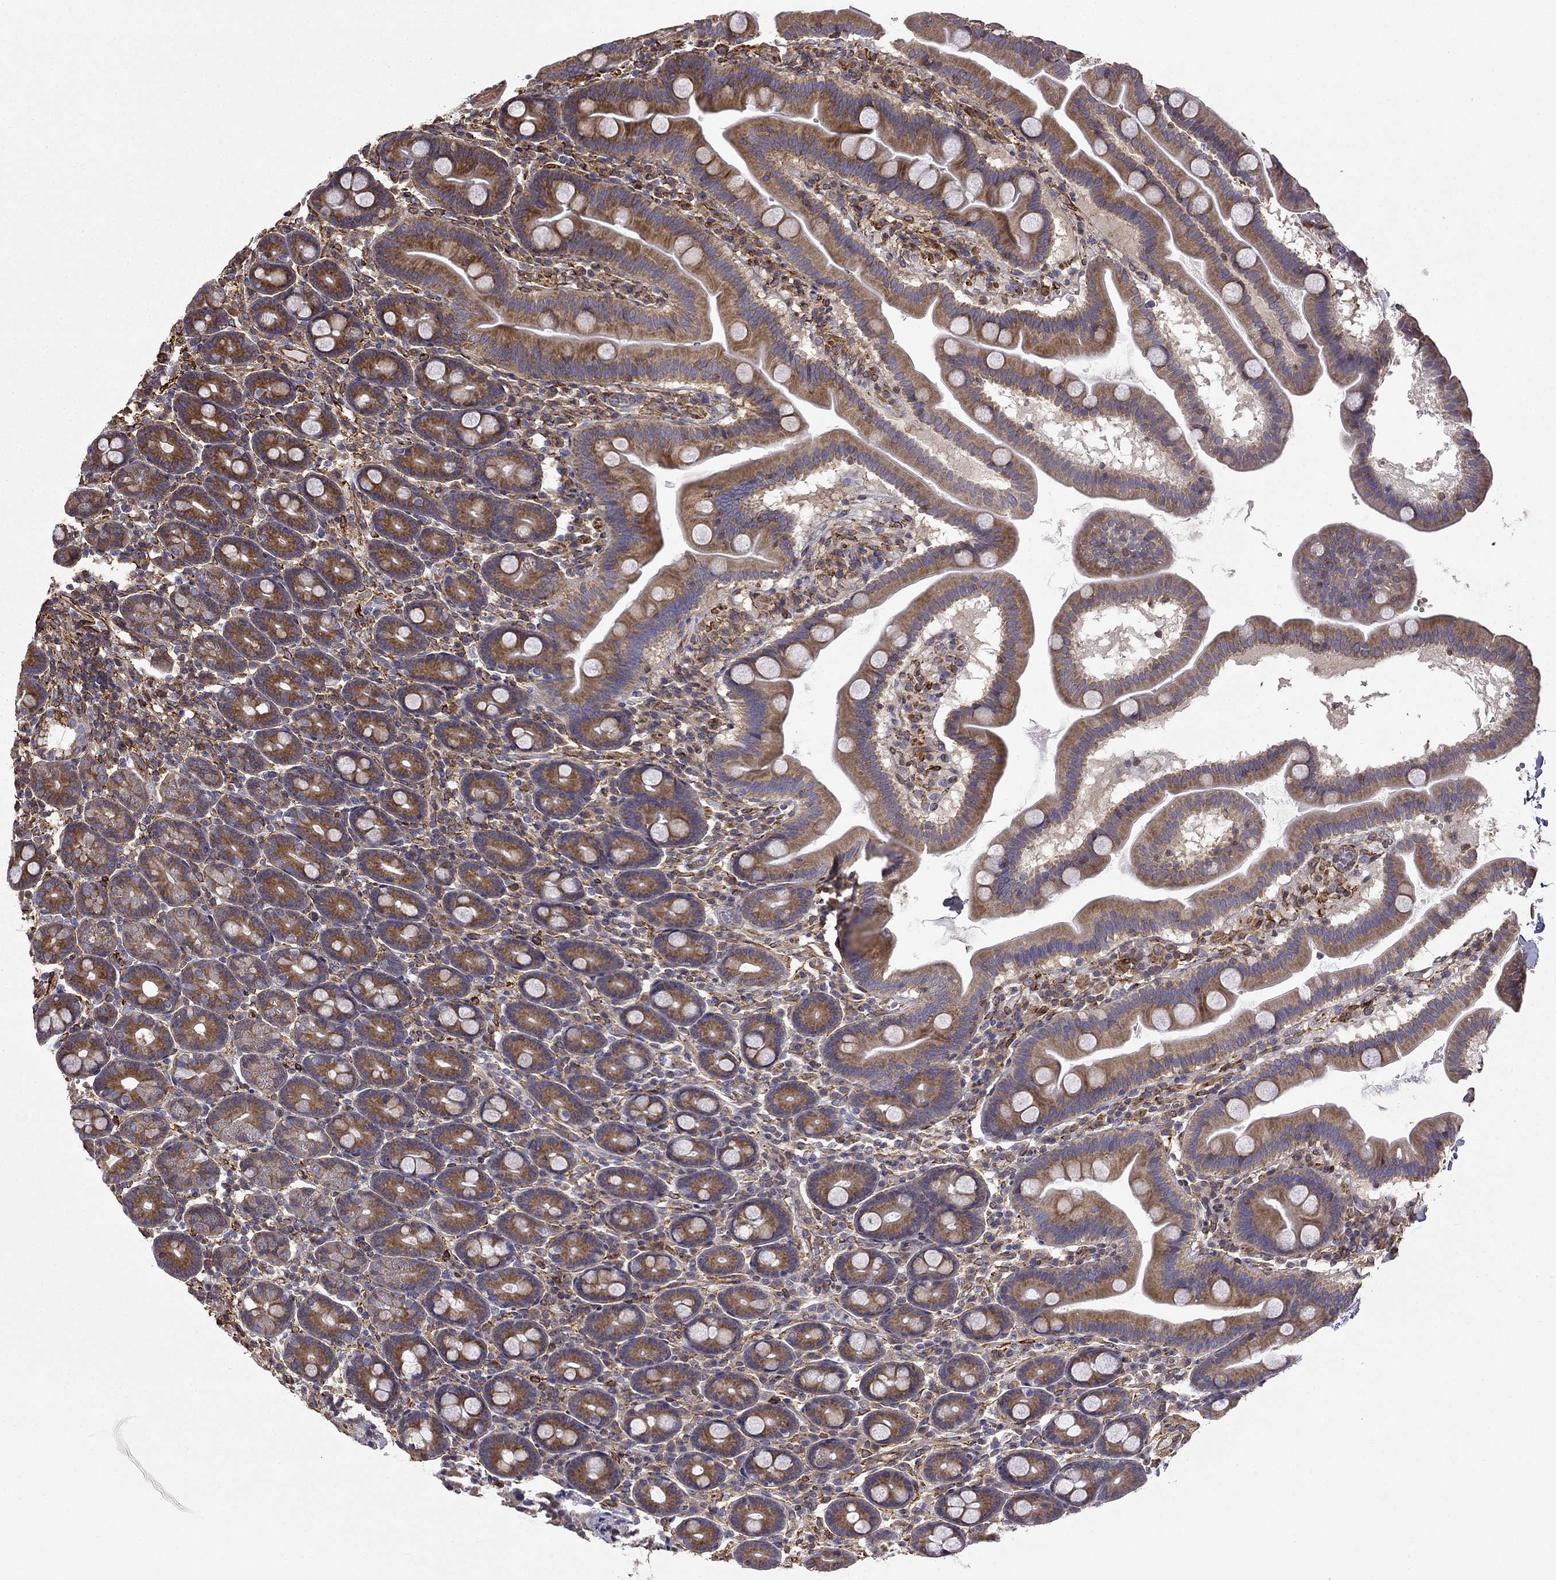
{"staining": {"intensity": "strong", "quantity": ">75%", "location": "cytoplasmic/membranous"}, "tissue": "duodenum", "cell_type": "Glandular cells", "image_type": "normal", "snomed": [{"axis": "morphology", "description": "Normal tissue, NOS"}, {"axis": "topography", "description": "Duodenum"}], "caption": "An IHC histopathology image of normal tissue is shown. Protein staining in brown highlights strong cytoplasmic/membranous positivity in duodenum within glandular cells. (IHC, brightfield microscopy, high magnification).", "gene": "MAP4", "patient": {"sex": "male", "age": 59}}